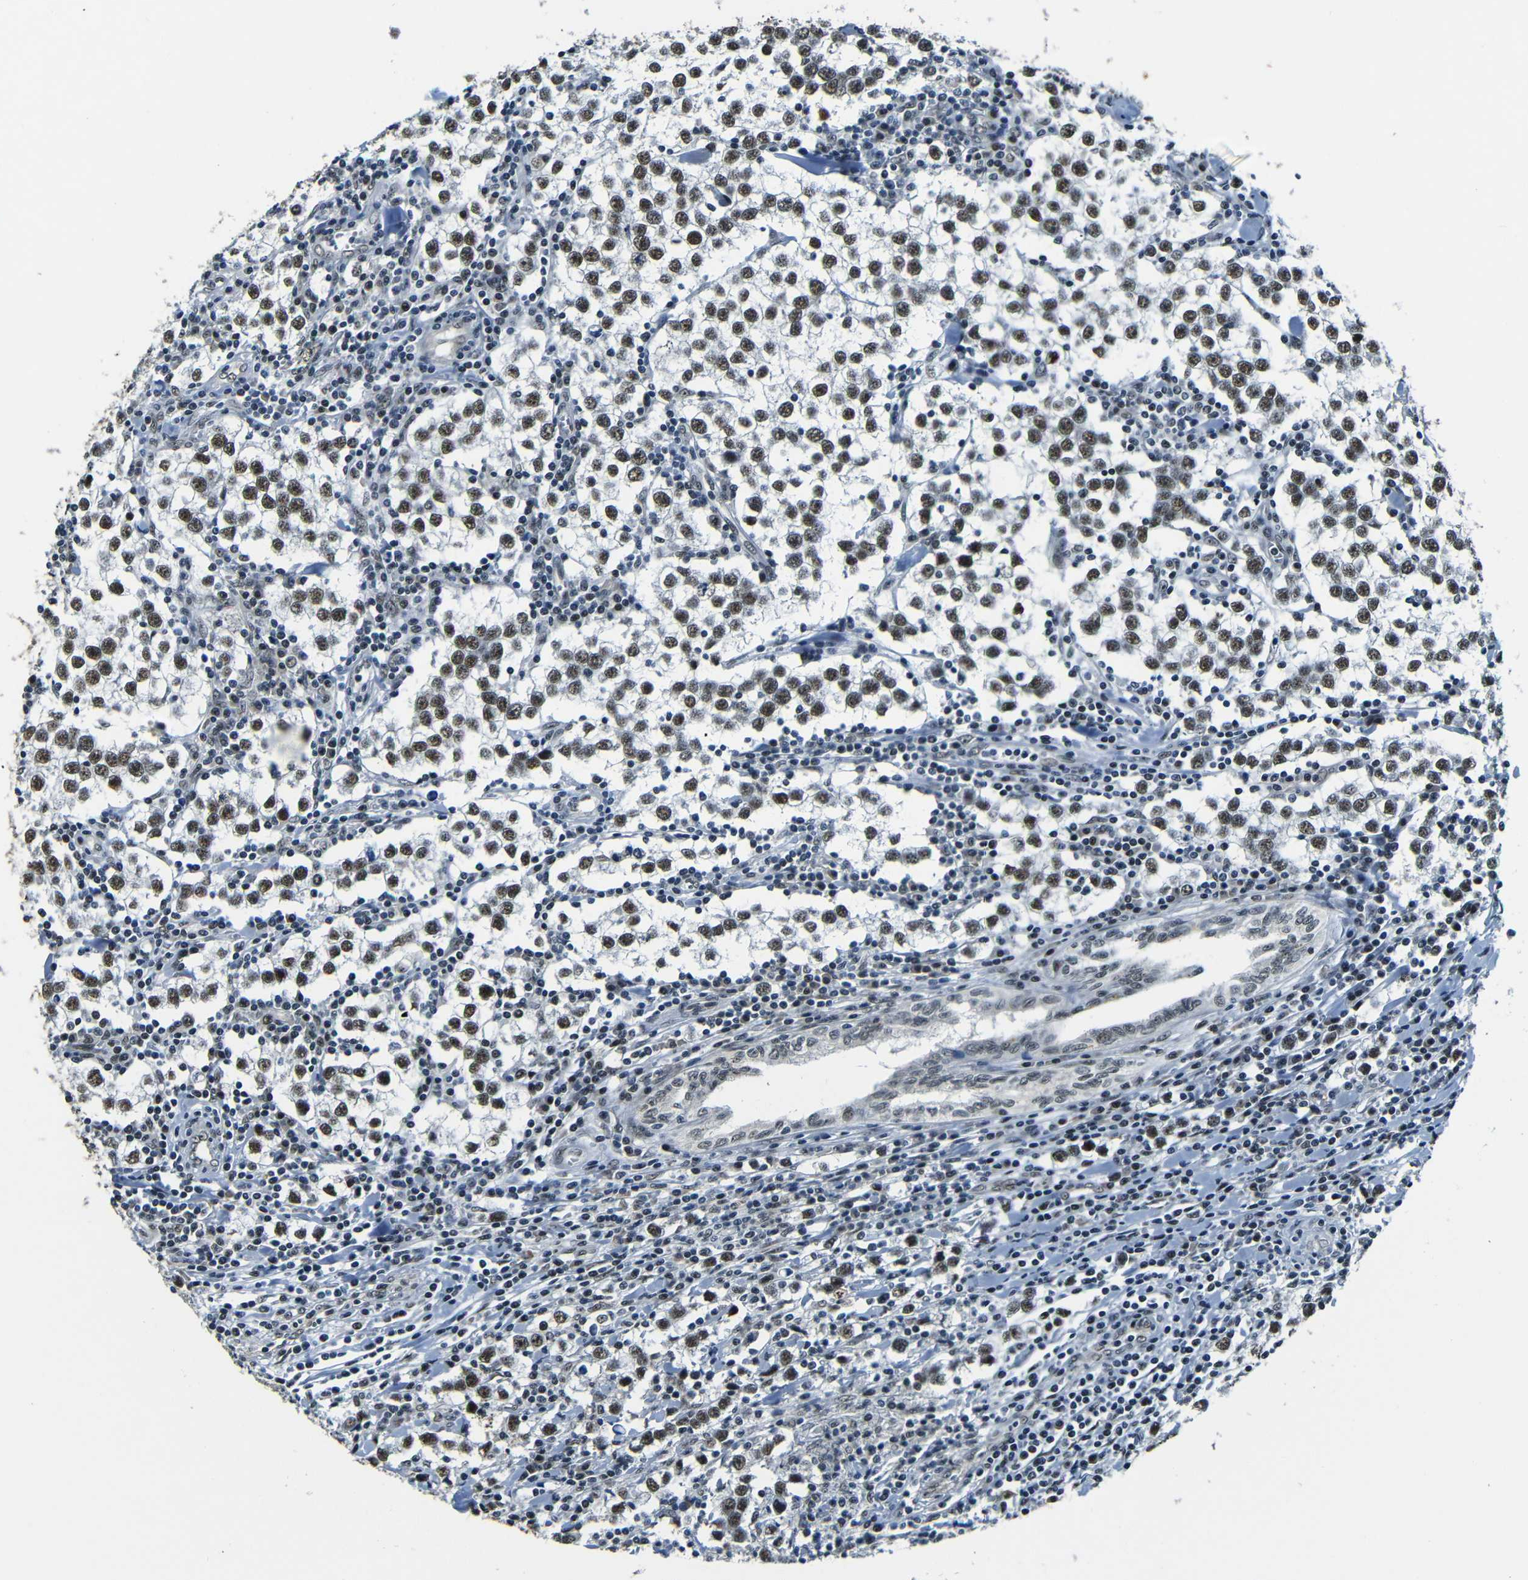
{"staining": {"intensity": "moderate", "quantity": ">75%", "location": "nuclear"}, "tissue": "testis cancer", "cell_type": "Tumor cells", "image_type": "cancer", "snomed": [{"axis": "morphology", "description": "Seminoma, NOS"}, {"axis": "morphology", "description": "Carcinoma, Embryonal, NOS"}, {"axis": "topography", "description": "Testis"}], "caption": "Immunohistochemistry (DAB (3,3'-diaminobenzidine)) staining of testis cancer (embryonal carcinoma) demonstrates moderate nuclear protein staining in about >75% of tumor cells.", "gene": "FOXD4", "patient": {"sex": "male", "age": 36}}